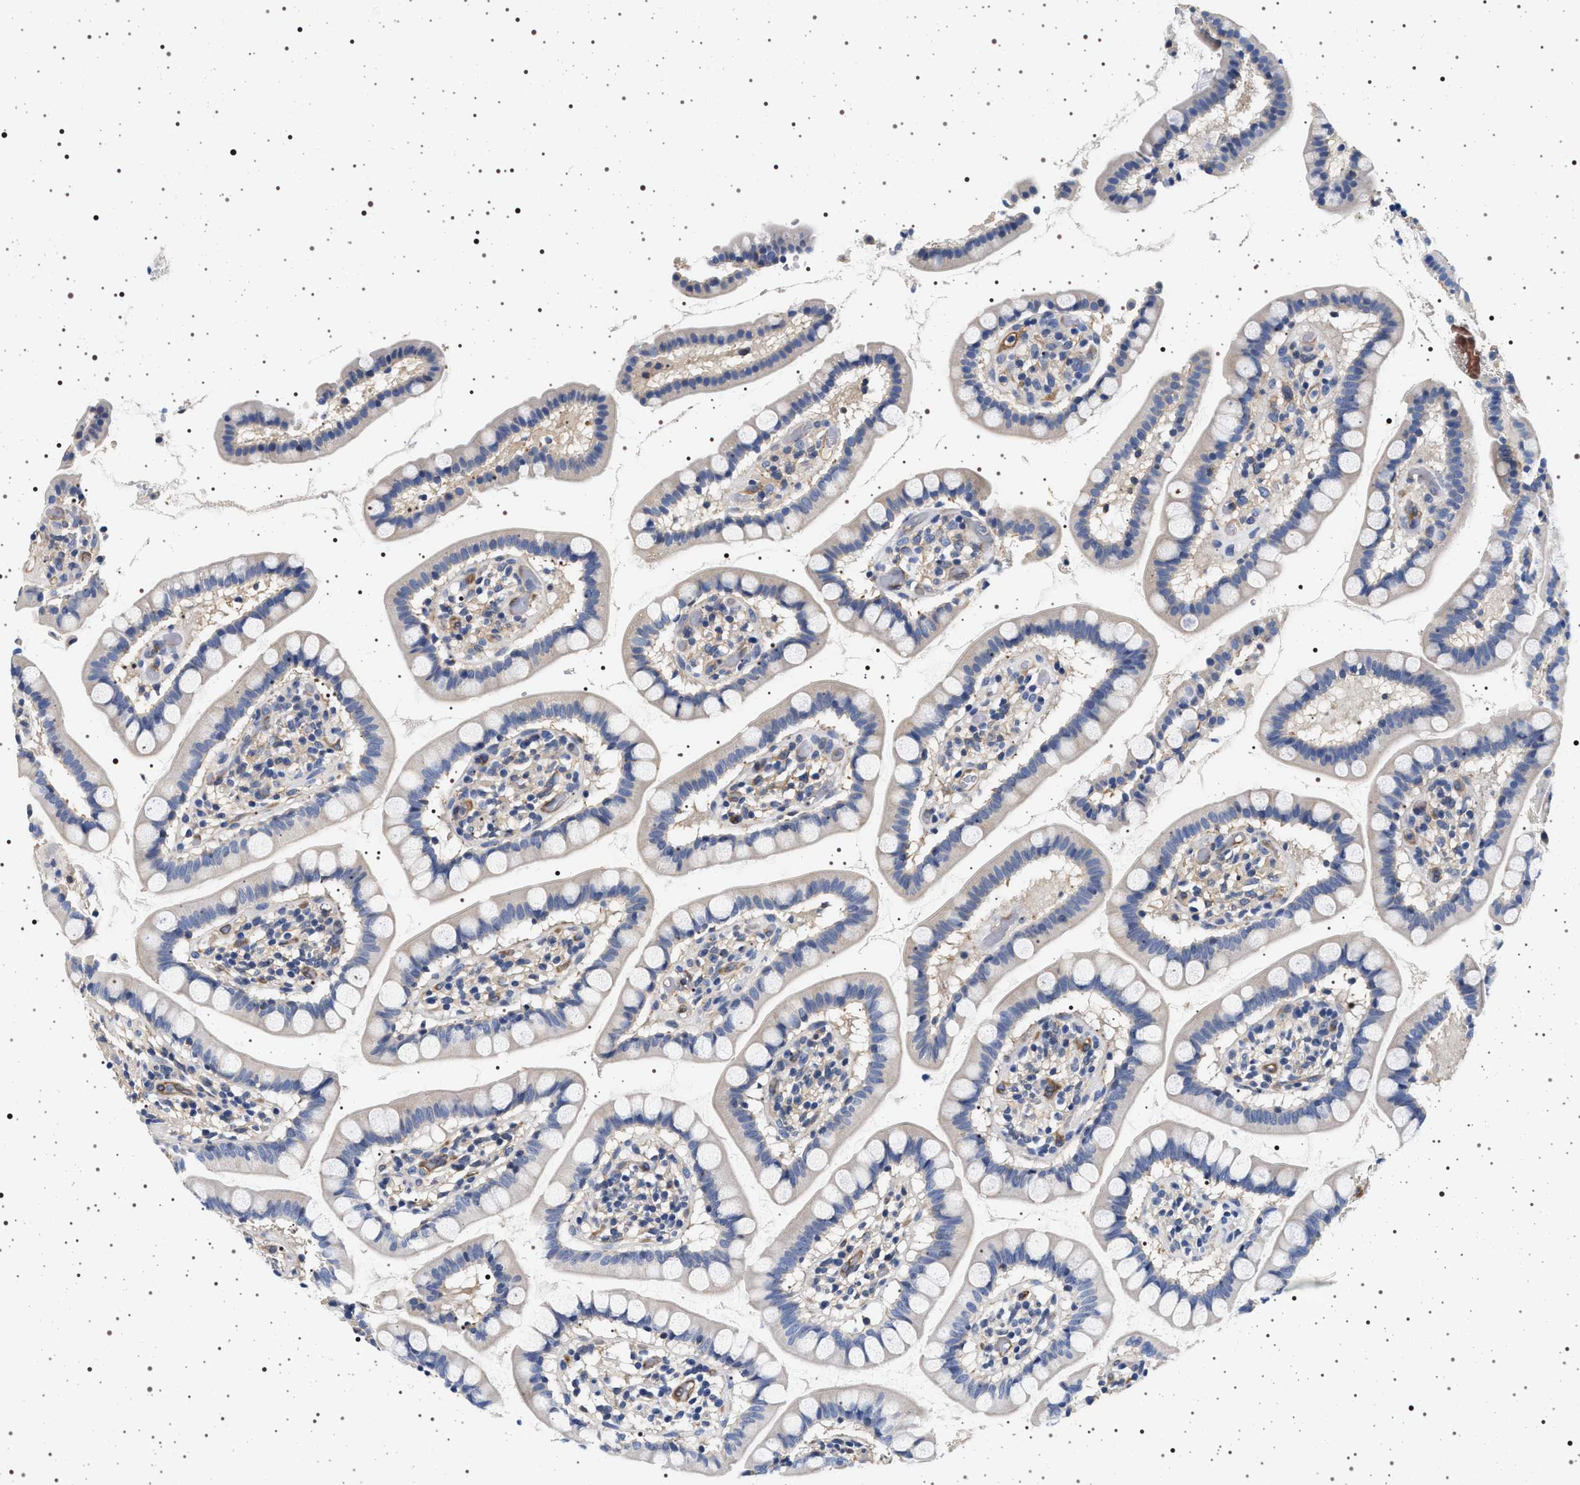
{"staining": {"intensity": "negative", "quantity": "none", "location": "none"}, "tissue": "small intestine", "cell_type": "Glandular cells", "image_type": "normal", "snomed": [{"axis": "morphology", "description": "Normal tissue, NOS"}, {"axis": "topography", "description": "Small intestine"}], "caption": "High power microscopy micrograph of an IHC image of unremarkable small intestine, revealing no significant staining in glandular cells. Nuclei are stained in blue.", "gene": "HSD17B1", "patient": {"sex": "female", "age": 84}}